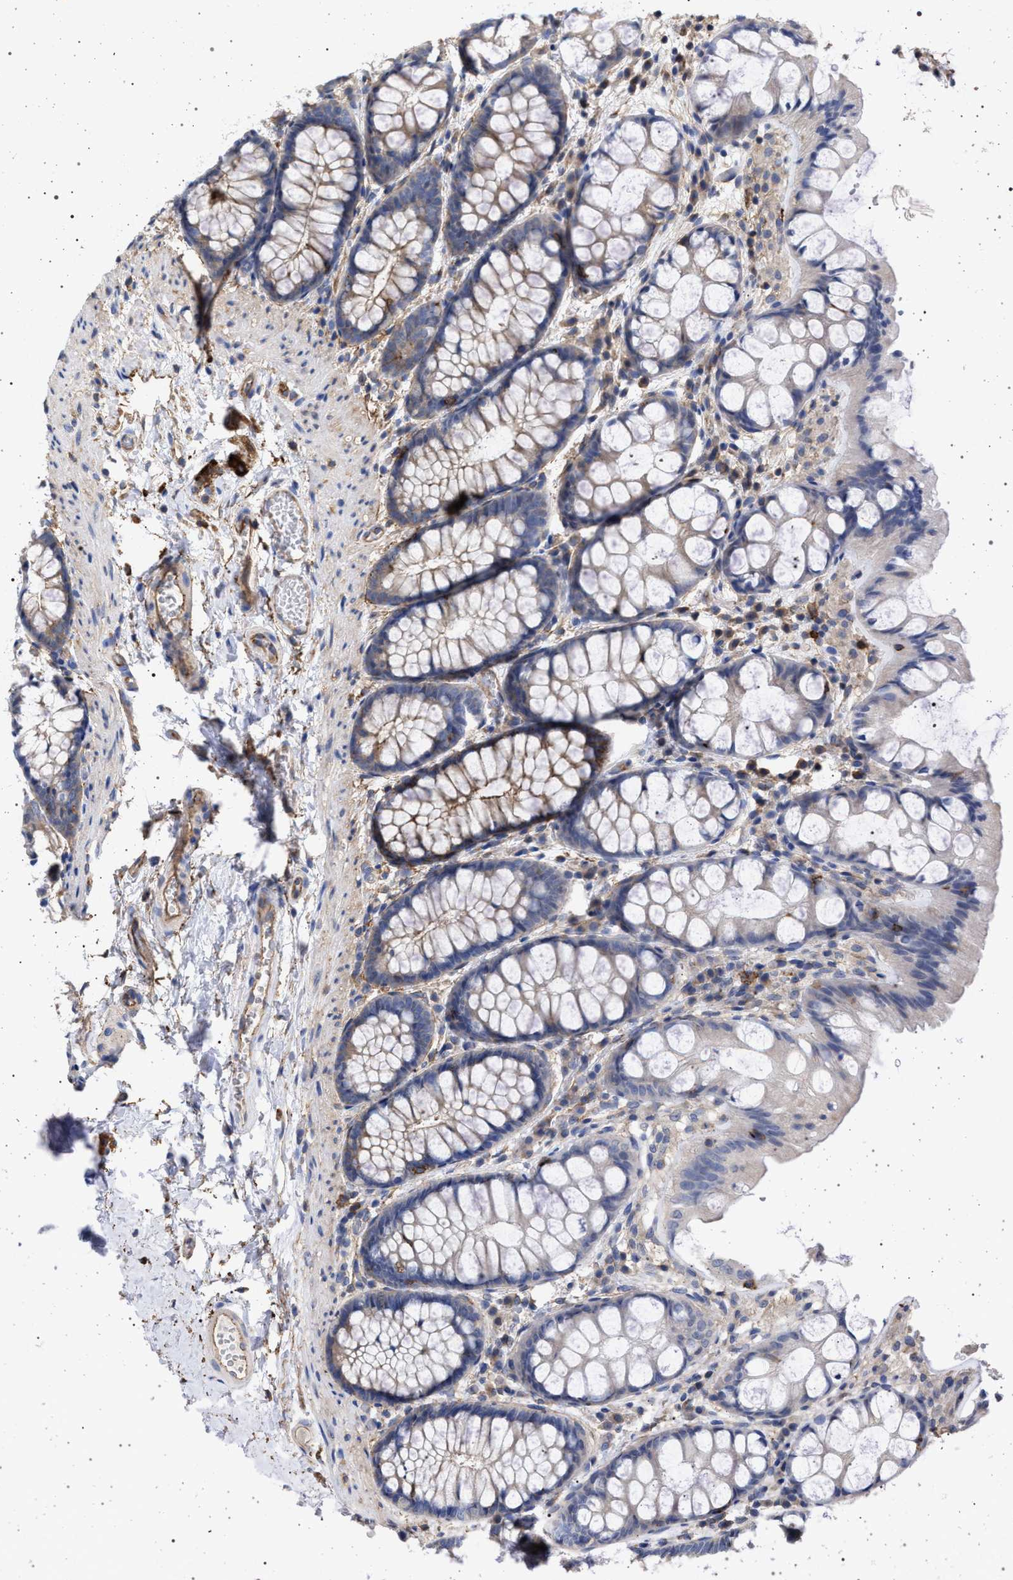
{"staining": {"intensity": "moderate", "quantity": ">75%", "location": "cytoplasmic/membranous"}, "tissue": "colon", "cell_type": "Endothelial cells", "image_type": "normal", "snomed": [{"axis": "morphology", "description": "Normal tissue, NOS"}, {"axis": "topography", "description": "Colon"}], "caption": "Brown immunohistochemical staining in unremarkable colon reveals moderate cytoplasmic/membranous positivity in about >75% of endothelial cells. The staining was performed using DAB to visualize the protein expression in brown, while the nuclei were stained in blue with hematoxylin (Magnification: 20x).", "gene": "IFT20", "patient": {"sex": "male", "age": 47}}